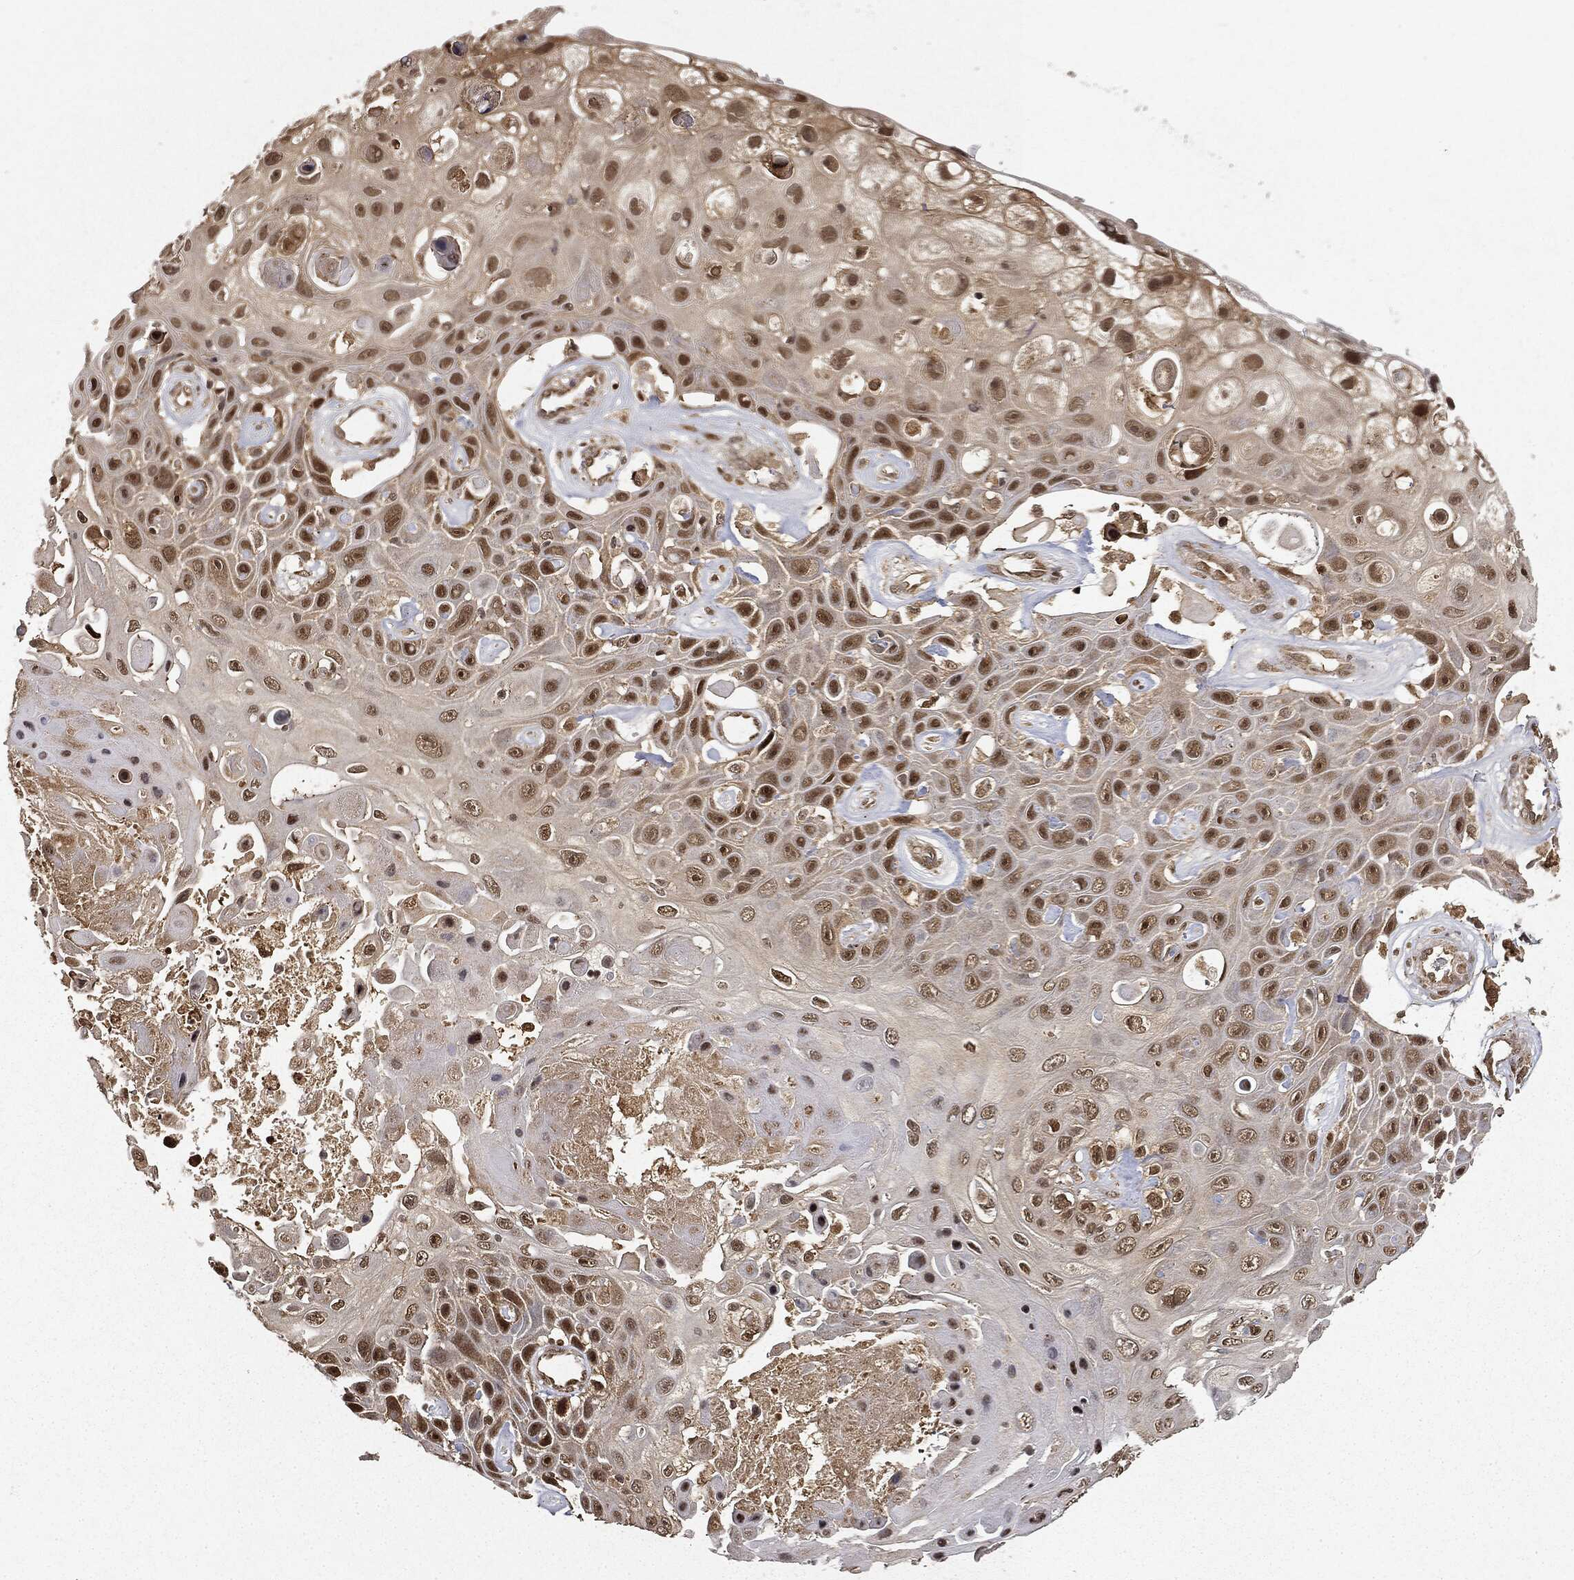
{"staining": {"intensity": "strong", "quantity": ">75%", "location": "nuclear"}, "tissue": "skin cancer", "cell_type": "Tumor cells", "image_type": "cancer", "snomed": [{"axis": "morphology", "description": "Squamous cell carcinoma, NOS"}, {"axis": "topography", "description": "Skin"}], "caption": "There is high levels of strong nuclear expression in tumor cells of squamous cell carcinoma (skin), as demonstrated by immunohistochemical staining (brown color).", "gene": "ZNHIT6", "patient": {"sex": "male", "age": 82}}